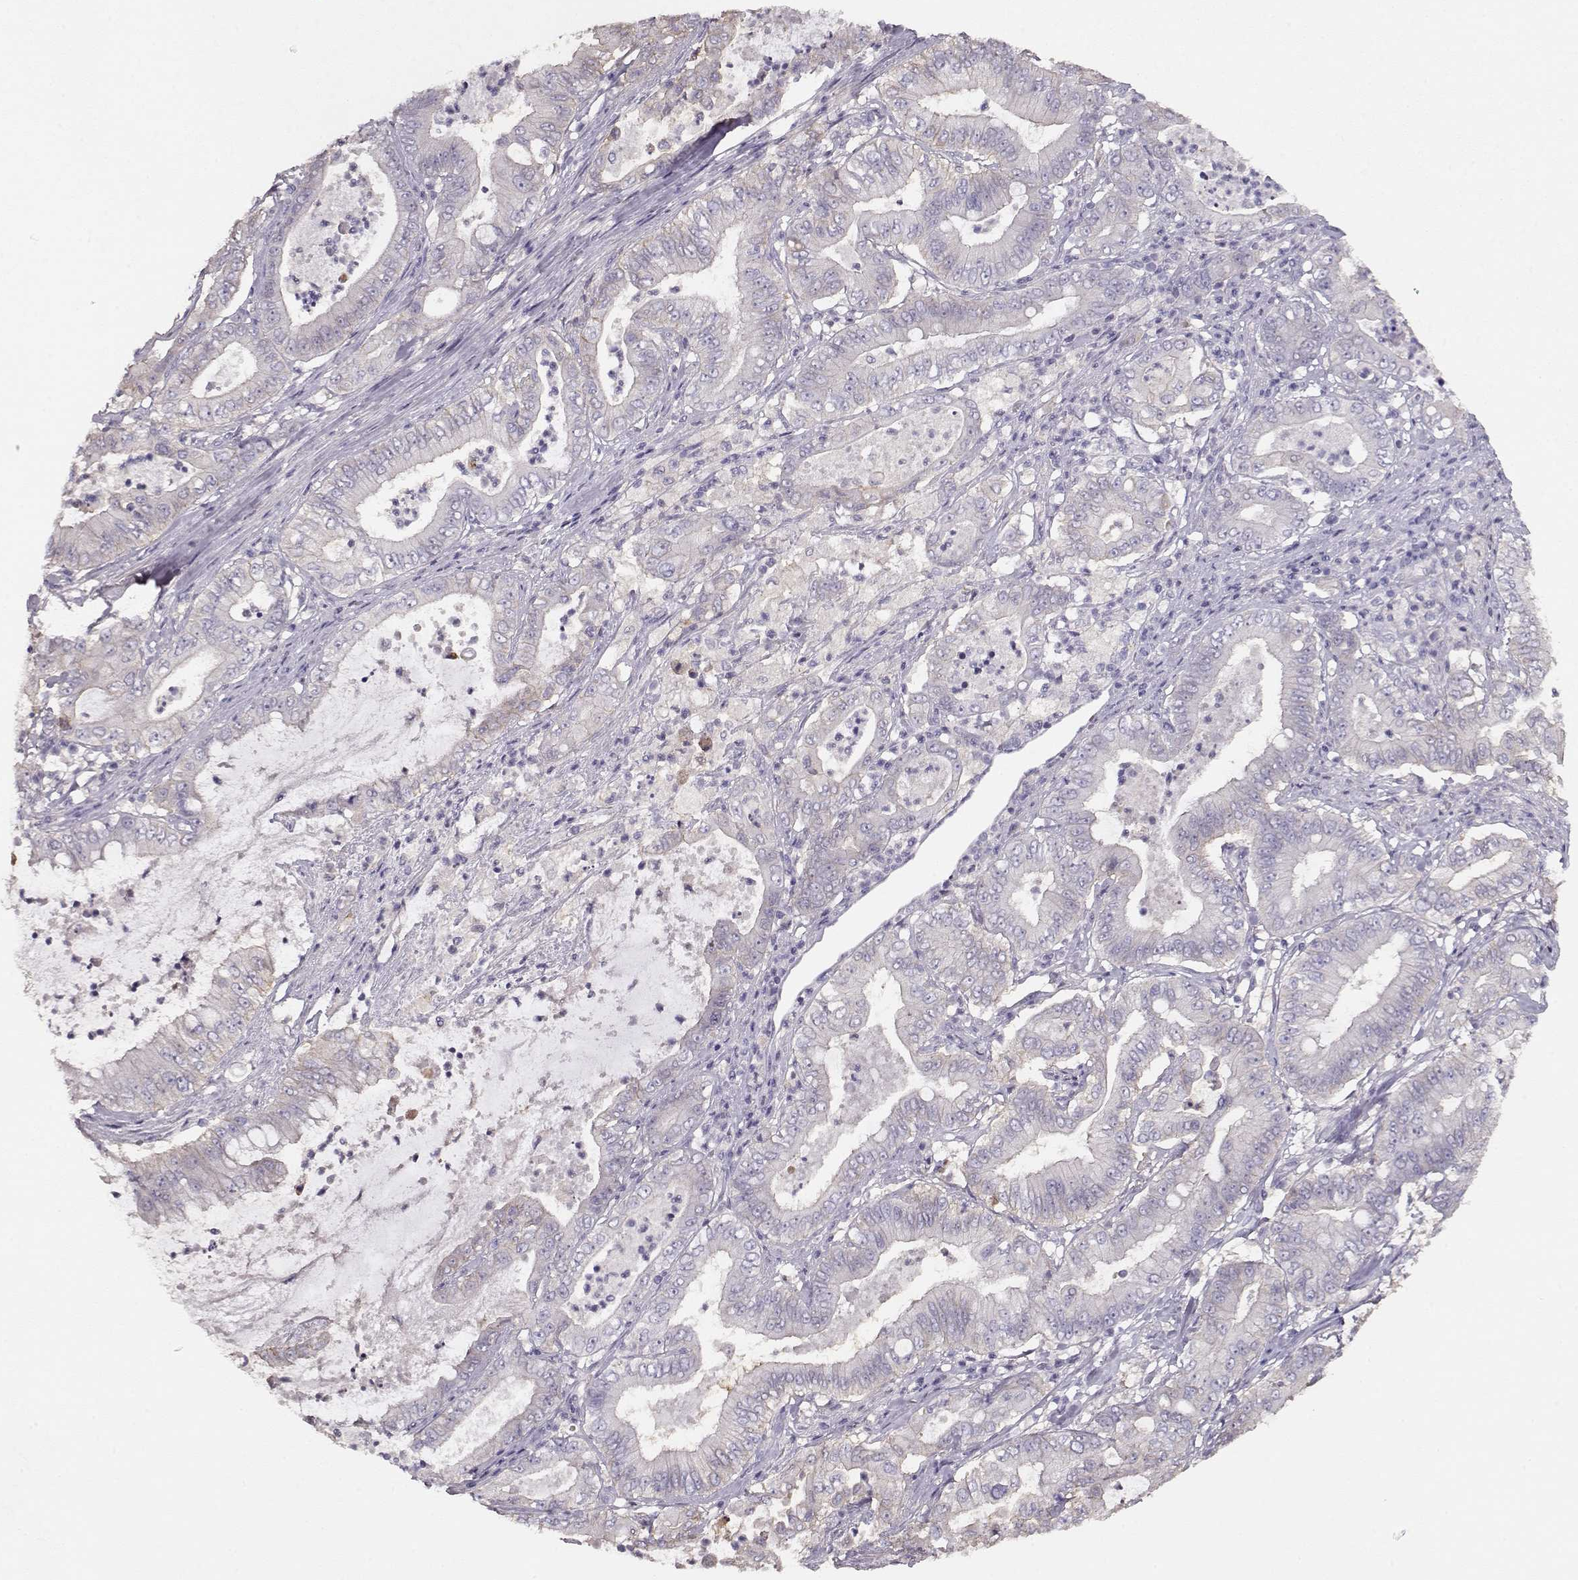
{"staining": {"intensity": "negative", "quantity": "none", "location": "none"}, "tissue": "pancreatic cancer", "cell_type": "Tumor cells", "image_type": "cancer", "snomed": [{"axis": "morphology", "description": "Adenocarcinoma, NOS"}, {"axis": "topography", "description": "Pancreas"}], "caption": "Human adenocarcinoma (pancreatic) stained for a protein using immunohistochemistry demonstrates no expression in tumor cells.", "gene": "NDRG4", "patient": {"sex": "male", "age": 71}}